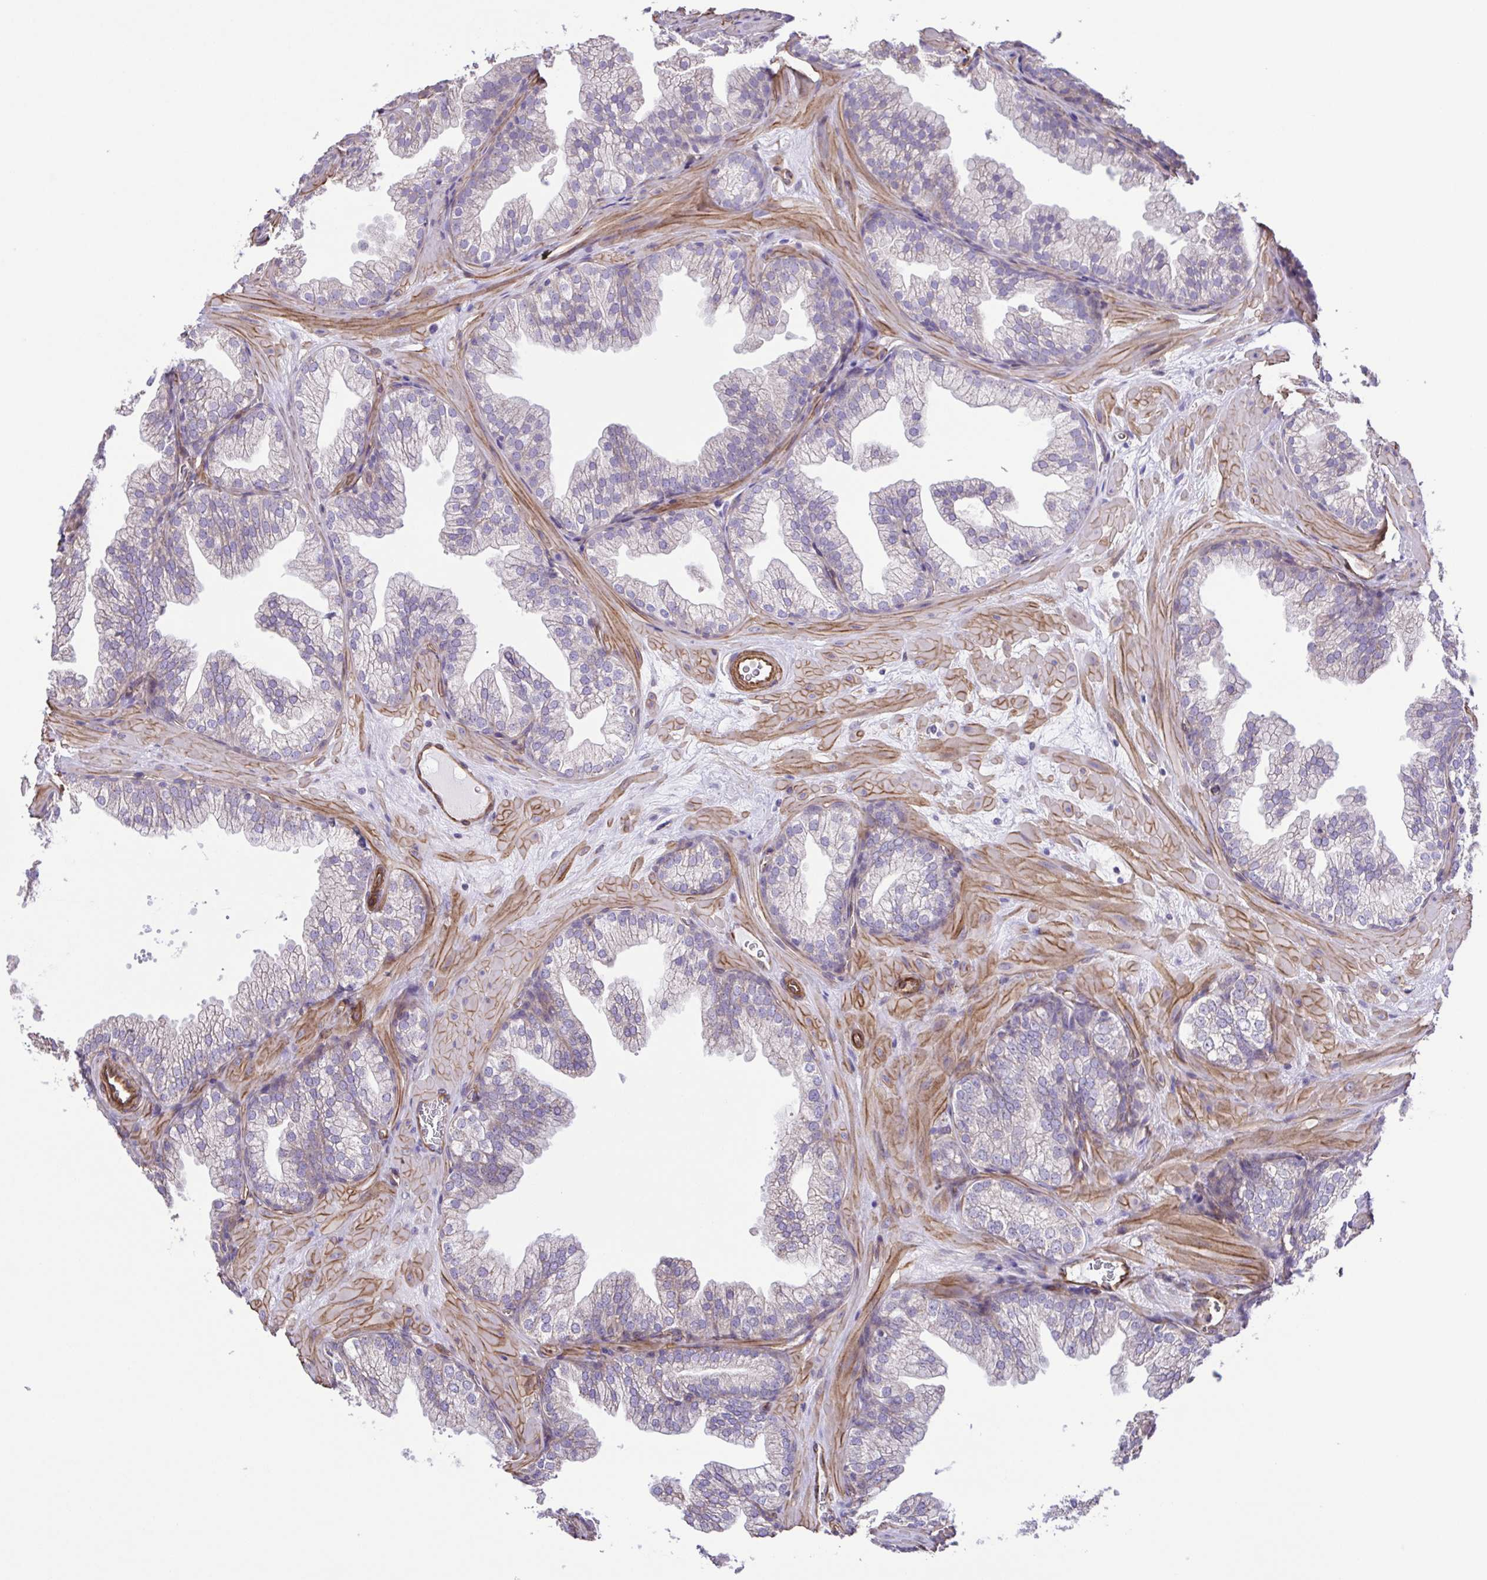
{"staining": {"intensity": "negative", "quantity": "none", "location": "none"}, "tissue": "prostate", "cell_type": "Glandular cells", "image_type": "normal", "snomed": [{"axis": "morphology", "description": "Normal tissue, NOS"}, {"axis": "topography", "description": "Prostate"}], "caption": "The image reveals no staining of glandular cells in normal prostate. (DAB (3,3'-diaminobenzidine) immunohistochemistry with hematoxylin counter stain).", "gene": "FLT1", "patient": {"sex": "male", "age": 37}}